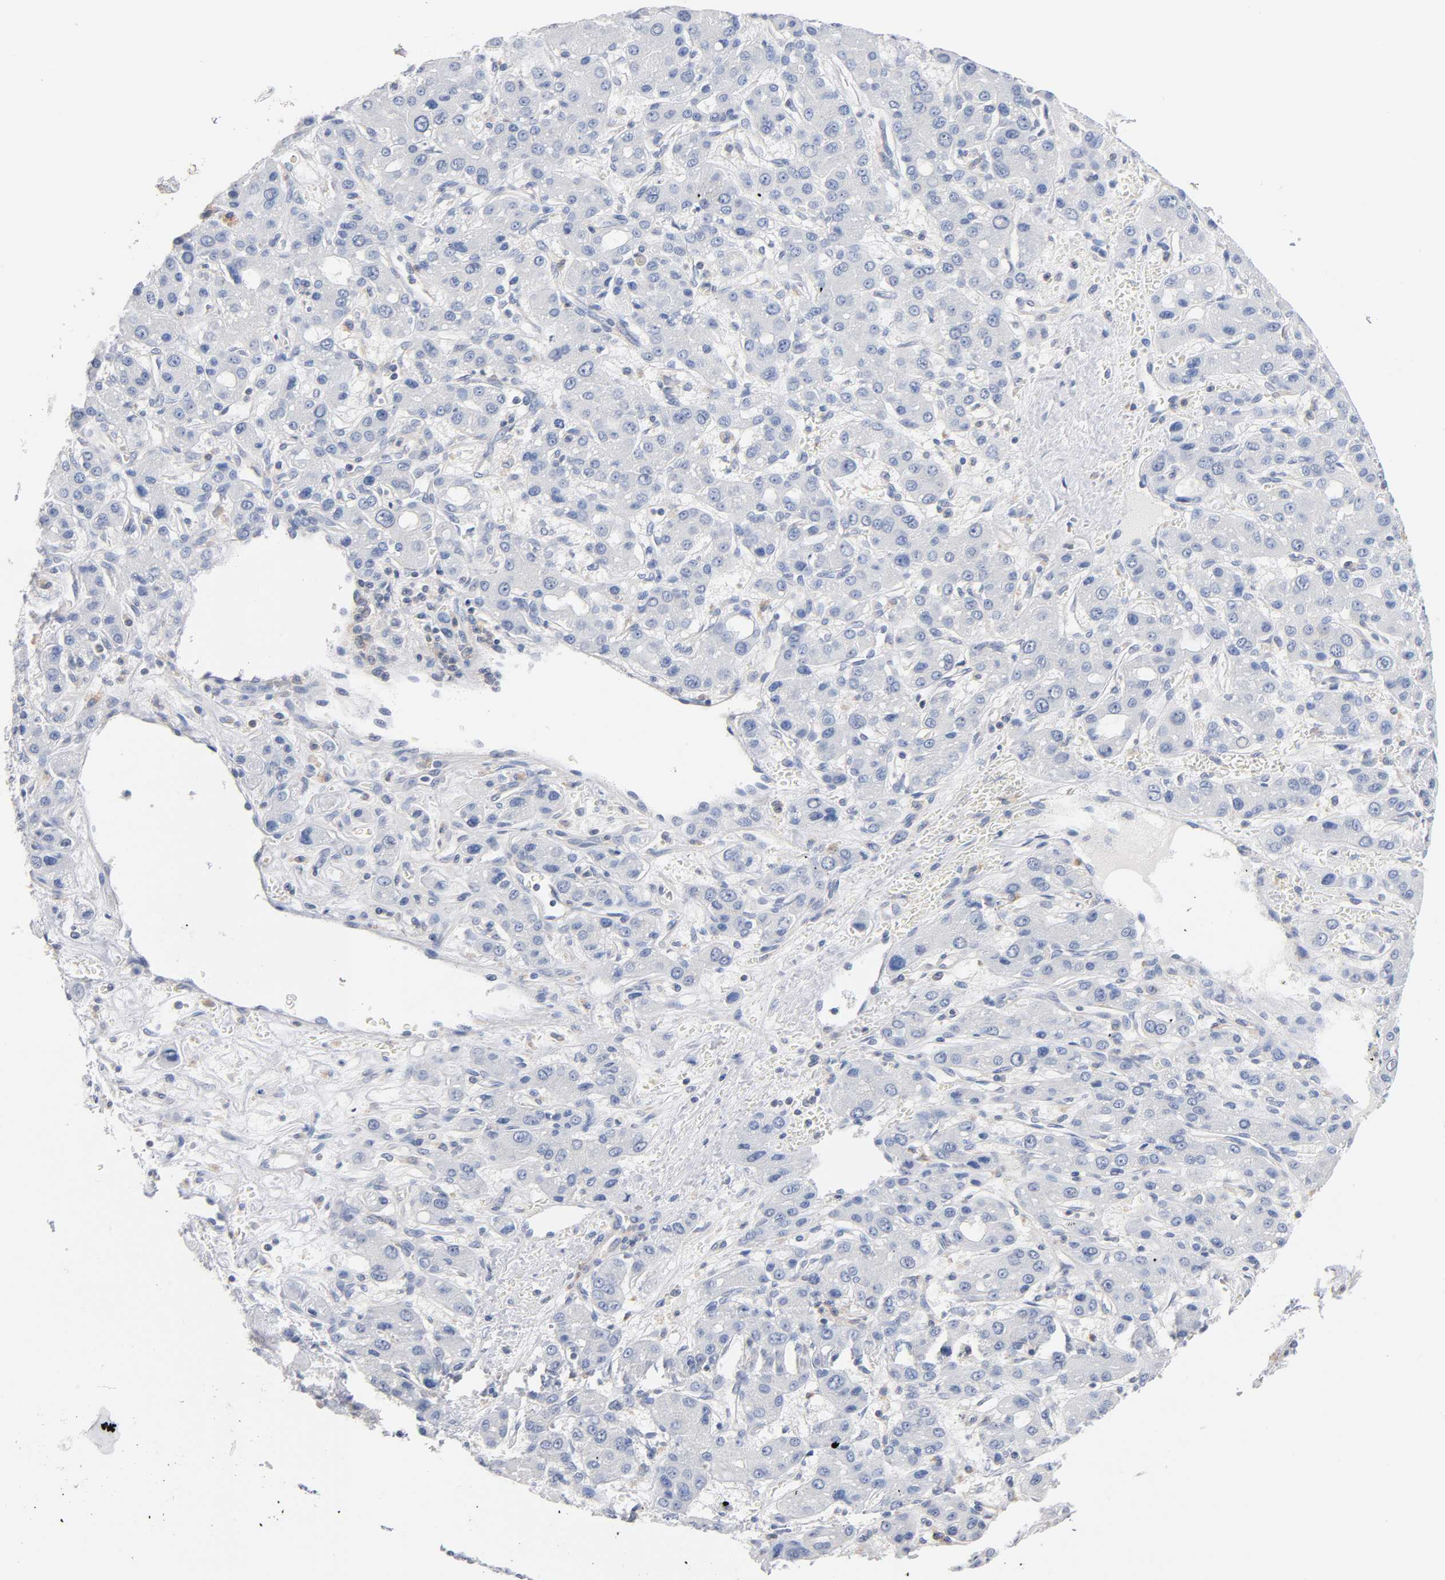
{"staining": {"intensity": "negative", "quantity": "none", "location": "none"}, "tissue": "liver cancer", "cell_type": "Tumor cells", "image_type": "cancer", "snomed": [{"axis": "morphology", "description": "Carcinoma, Hepatocellular, NOS"}, {"axis": "topography", "description": "Liver"}], "caption": "Hepatocellular carcinoma (liver) was stained to show a protein in brown. There is no significant expression in tumor cells.", "gene": "MALT1", "patient": {"sex": "male", "age": 55}}